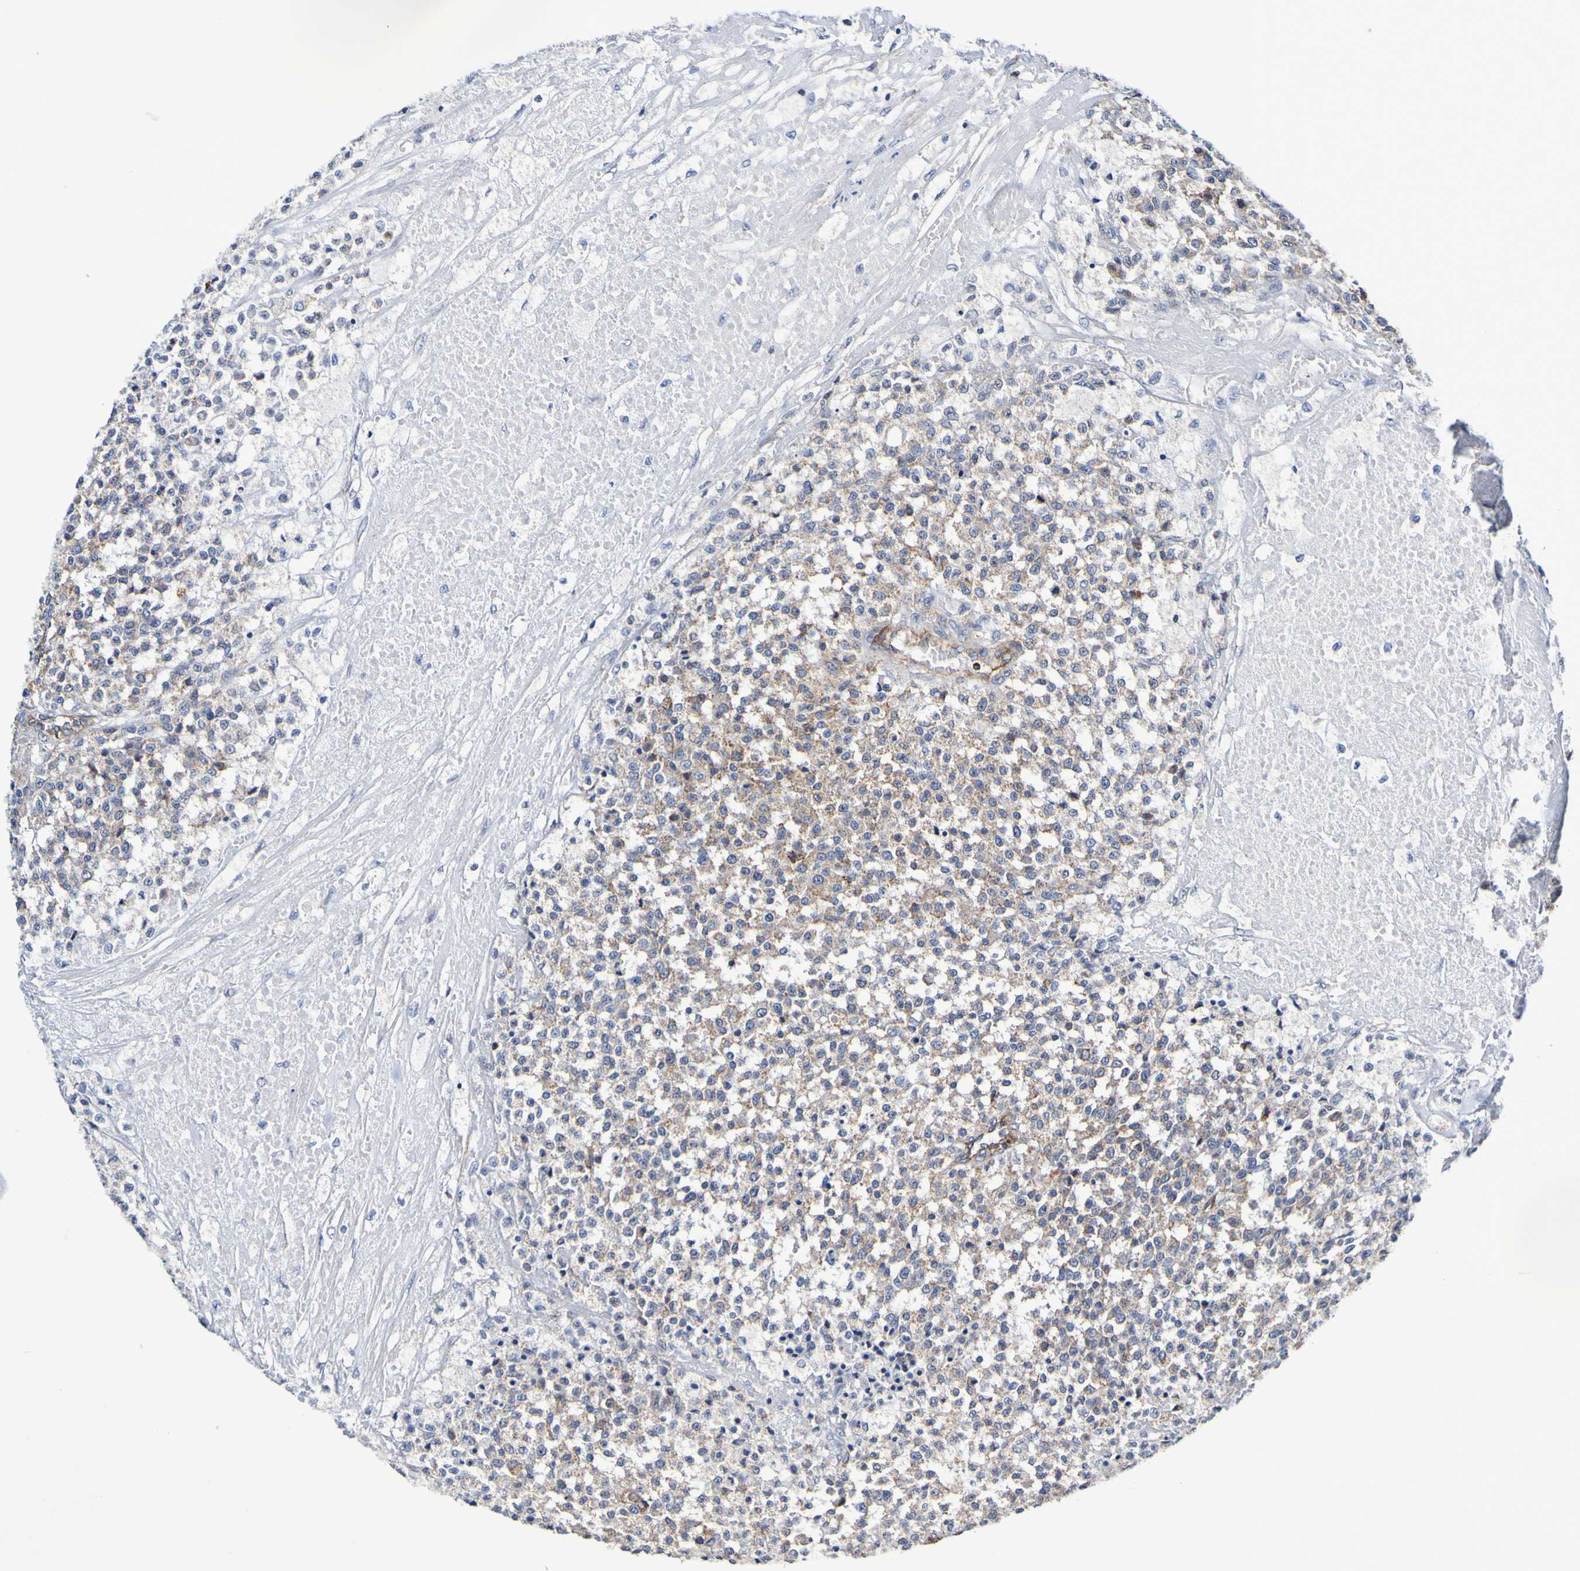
{"staining": {"intensity": "weak", "quantity": ">75%", "location": "cytoplasmic/membranous"}, "tissue": "testis cancer", "cell_type": "Tumor cells", "image_type": "cancer", "snomed": [{"axis": "morphology", "description": "Seminoma, NOS"}, {"axis": "topography", "description": "Testis"}], "caption": "Immunohistochemical staining of testis cancer (seminoma) shows low levels of weak cytoplasmic/membranous staining in about >75% of tumor cells. Nuclei are stained in blue.", "gene": "GJB1", "patient": {"sex": "male", "age": 59}}